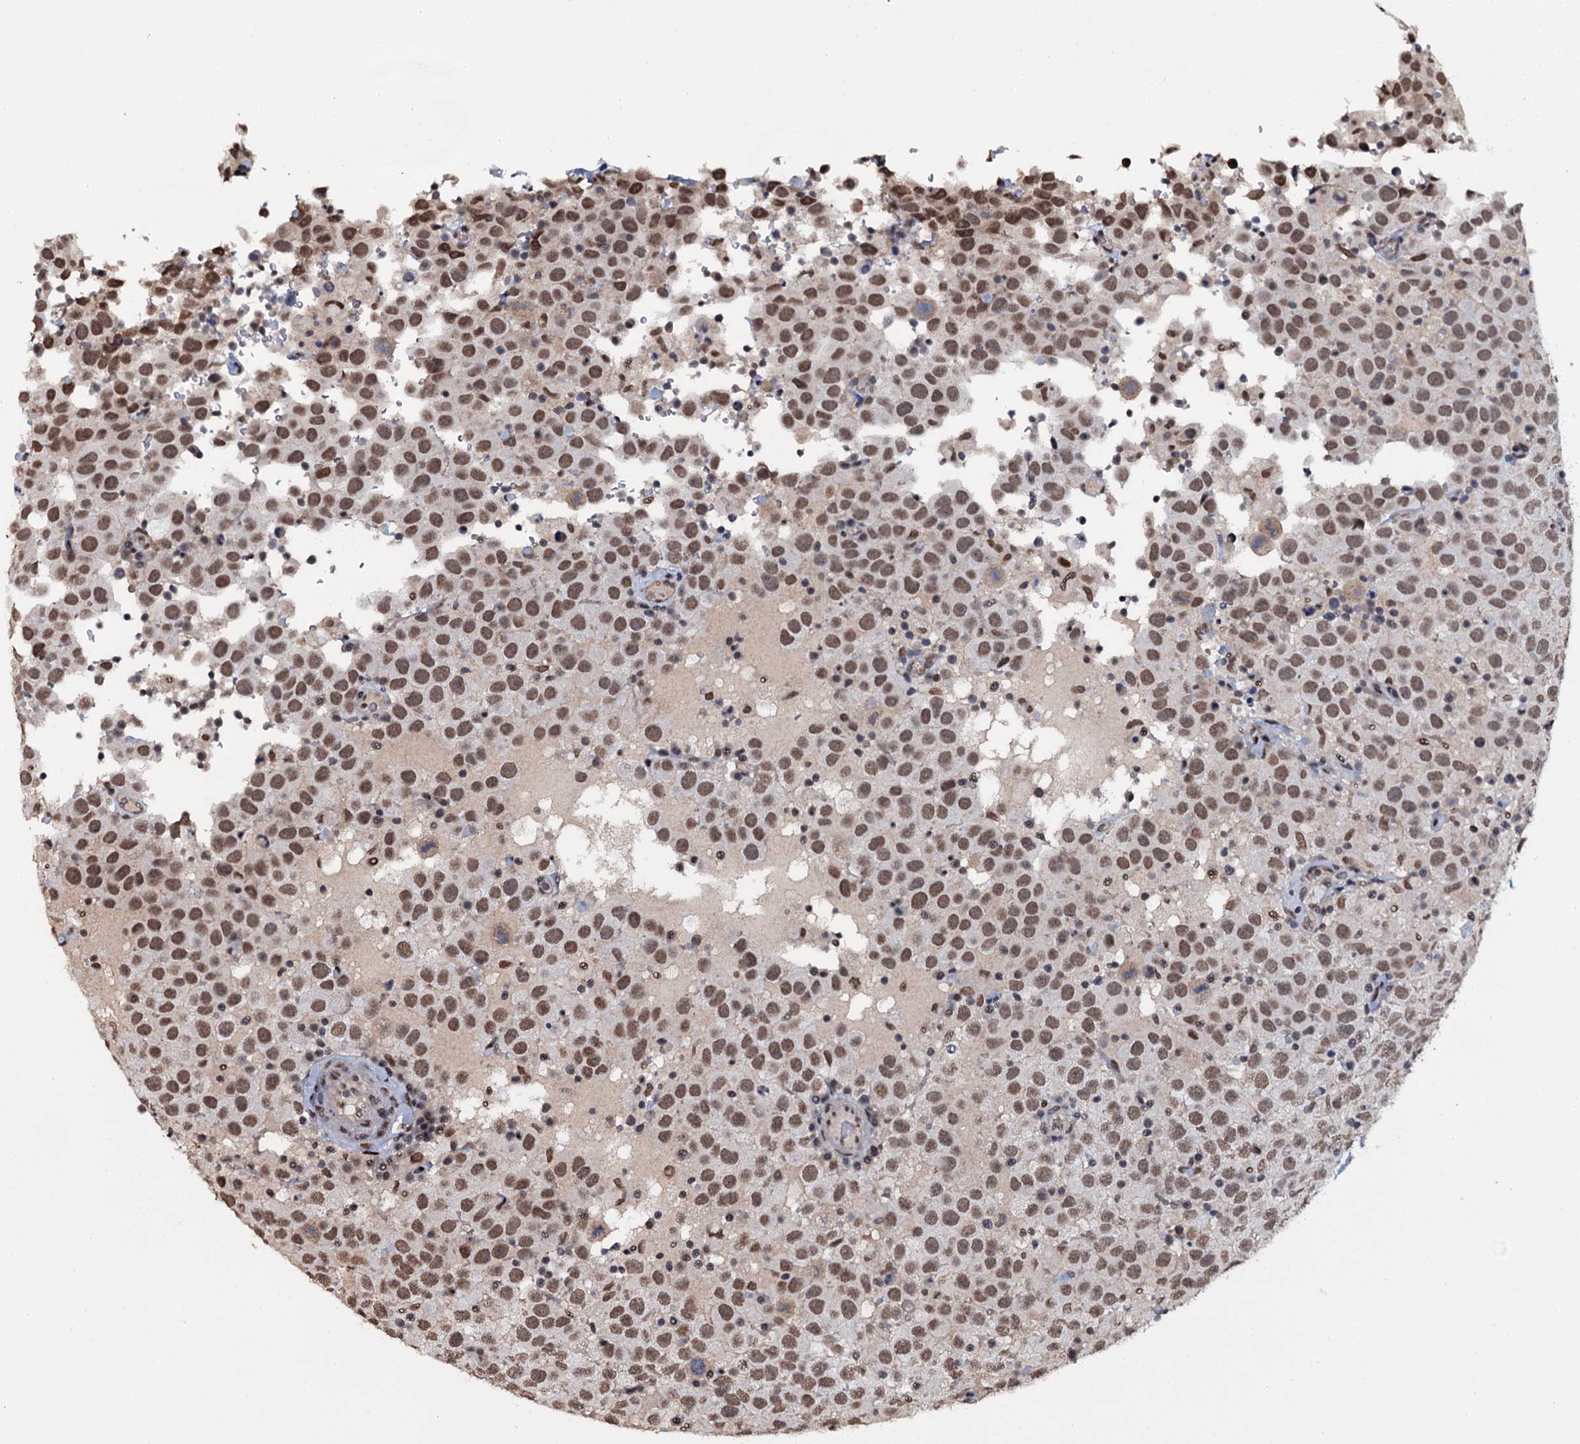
{"staining": {"intensity": "moderate", "quantity": ">75%", "location": "nuclear"}, "tissue": "testis cancer", "cell_type": "Tumor cells", "image_type": "cancer", "snomed": [{"axis": "morphology", "description": "Seminoma, NOS"}, {"axis": "topography", "description": "Testis"}], "caption": "High-magnification brightfield microscopy of seminoma (testis) stained with DAB (3,3'-diaminobenzidine) (brown) and counterstained with hematoxylin (blue). tumor cells exhibit moderate nuclear positivity is present in approximately>75% of cells. (DAB = brown stain, brightfield microscopy at high magnification).", "gene": "SH2D4B", "patient": {"sex": "male", "age": 41}}